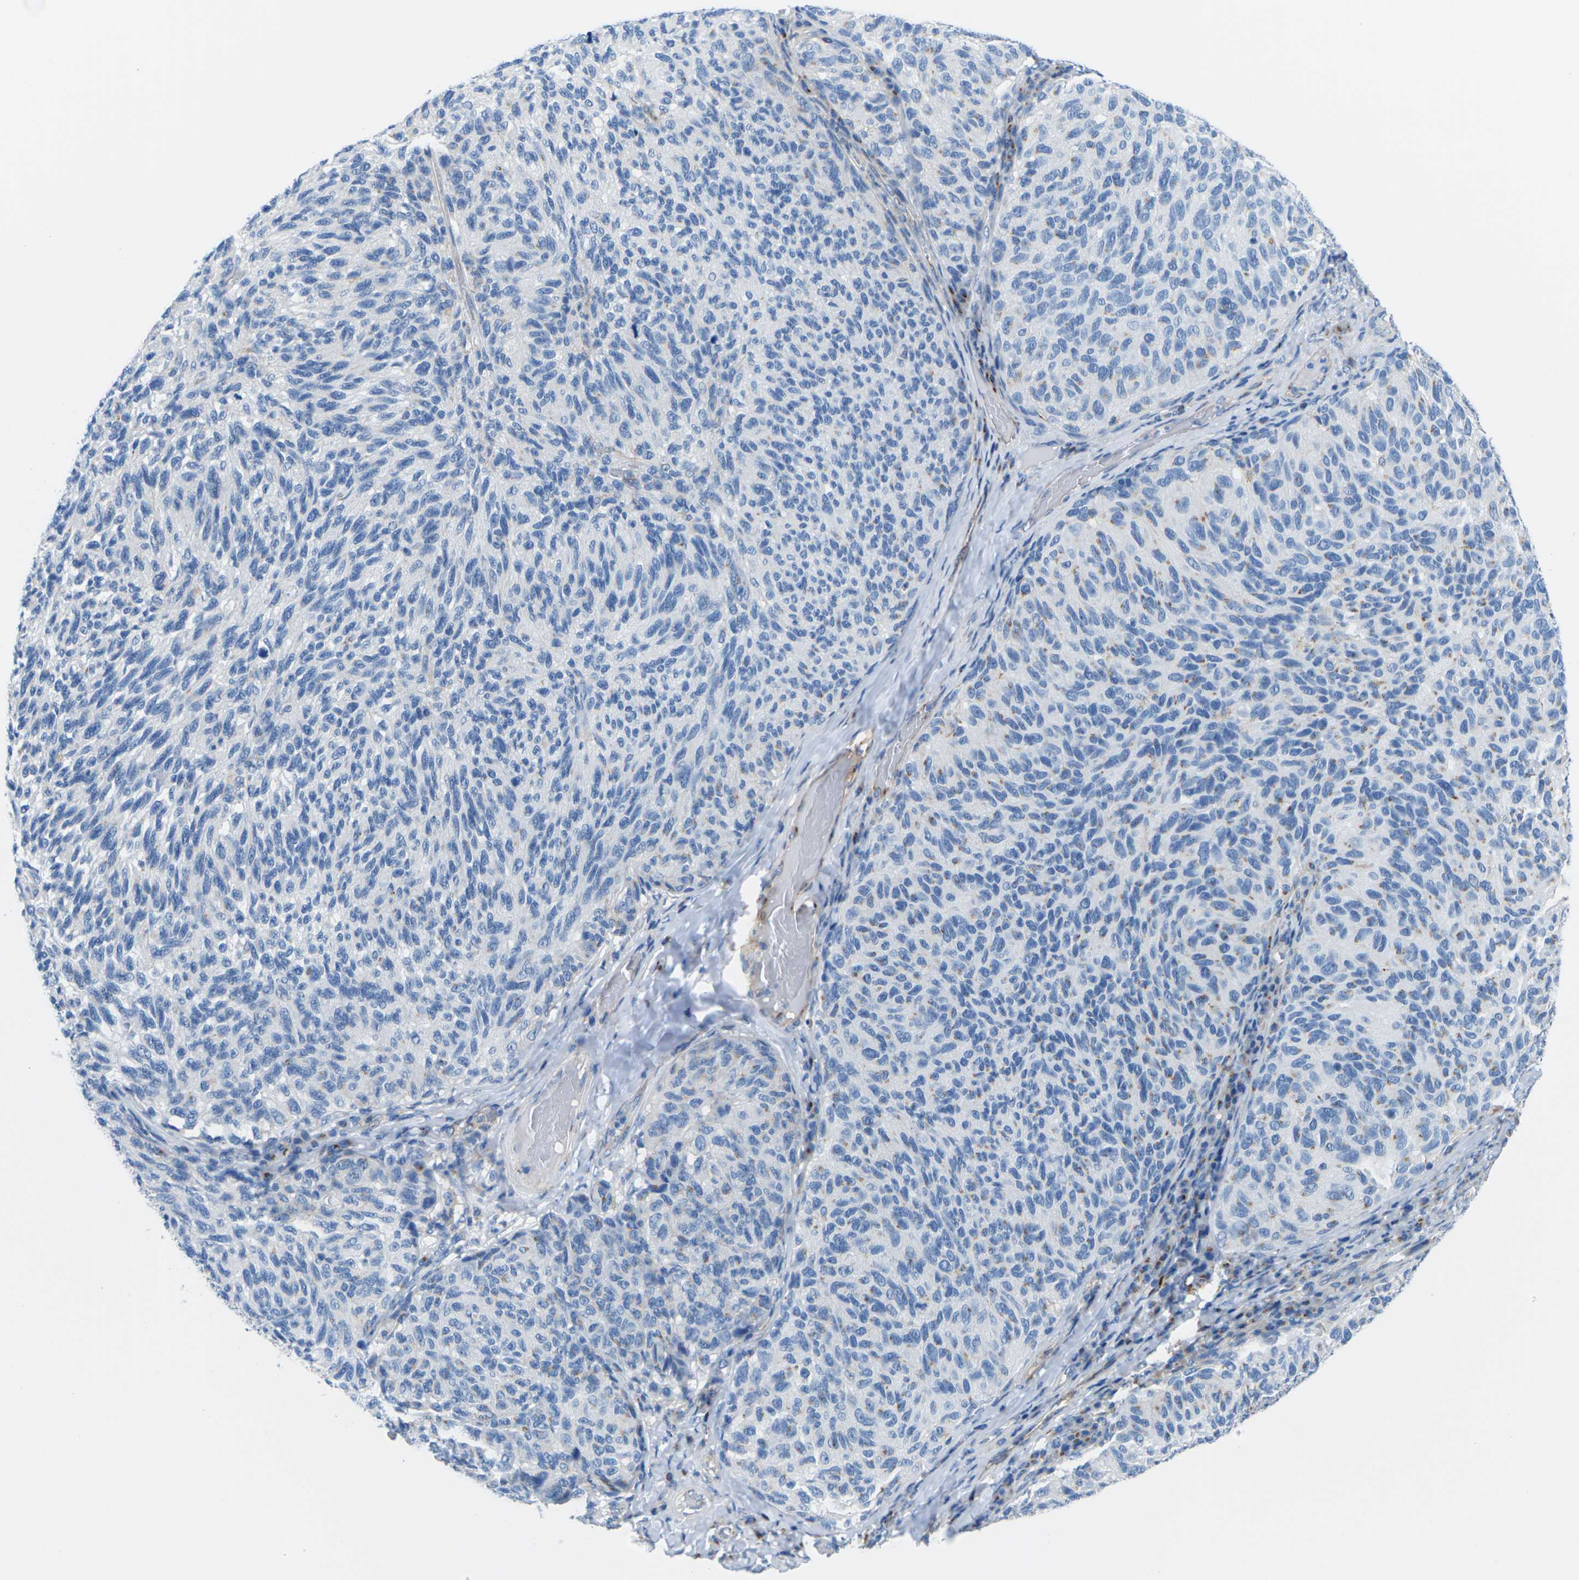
{"staining": {"intensity": "negative", "quantity": "none", "location": "none"}, "tissue": "melanoma", "cell_type": "Tumor cells", "image_type": "cancer", "snomed": [{"axis": "morphology", "description": "Malignant melanoma, NOS"}, {"axis": "topography", "description": "Skin"}], "caption": "High magnification brightfield microscopy of melanoma stained with DAB (brown) and counterstained with hematoxylin (blue): tumor cells show no significant staining. (IHC, brightfield microscopy, high magnification).", "gene": "SYNGR2", "patient": {"sex": "female", "age": 73}}